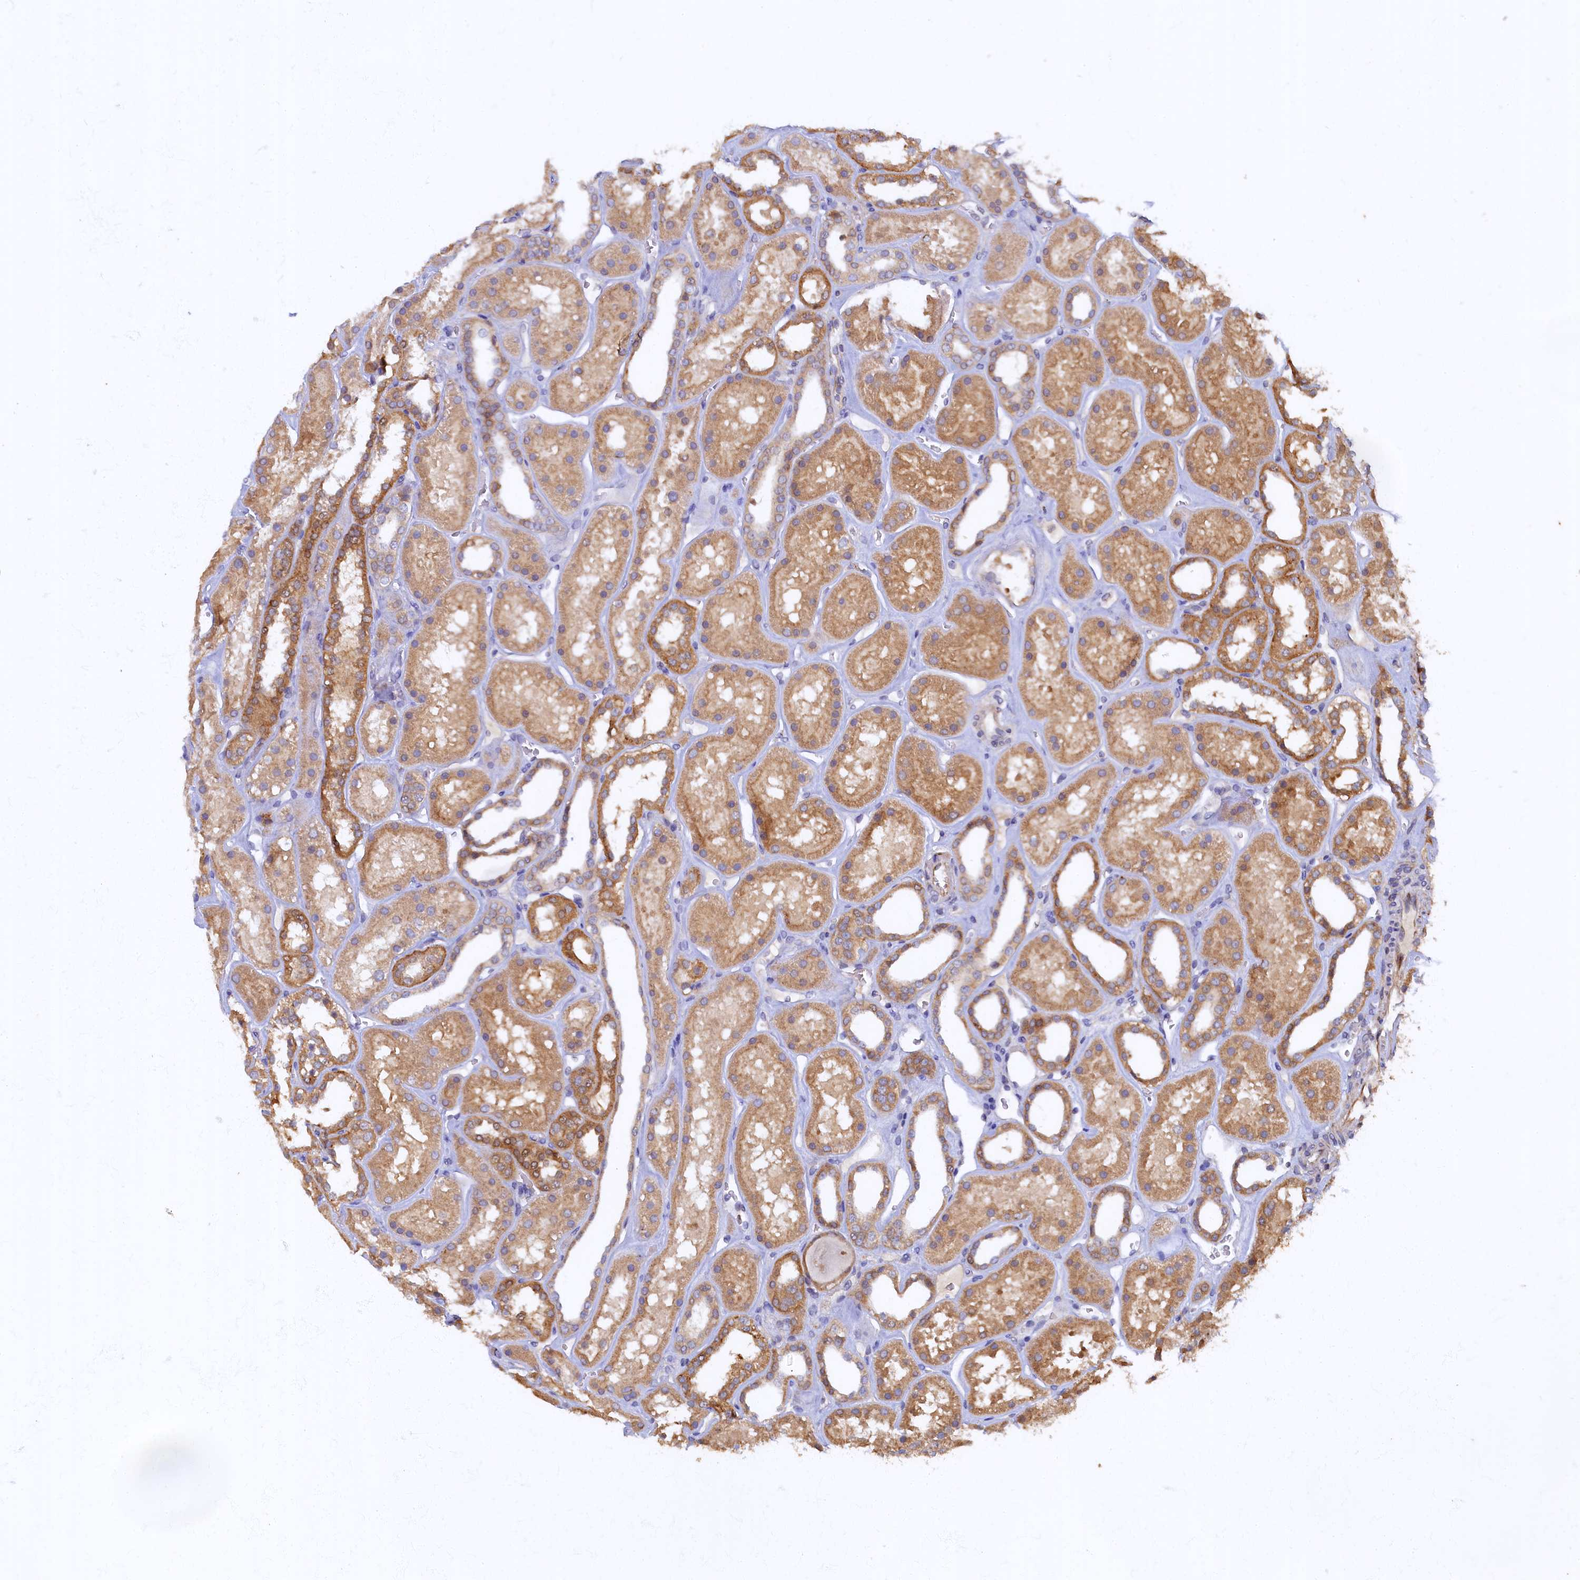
{"staining": {"intensity": "weak", "quantity": "<25%", "location": "cytoplasmic/membranous"}, "tissue": "kidney", "cell_type": "Cells in glomeruli", "image_type": "normal", "snomed": [{"axis": "morphology", "description": "Normal tissue, NOS"}, {"axis": "topography", "description": "Kidney"}], "caption": "Human kidney stained for a protein using immunohistochemistry reveals no expression in cells in glomeruli.", "gene": "ARL11", "patient": {"sex": "female", "age": 41}}